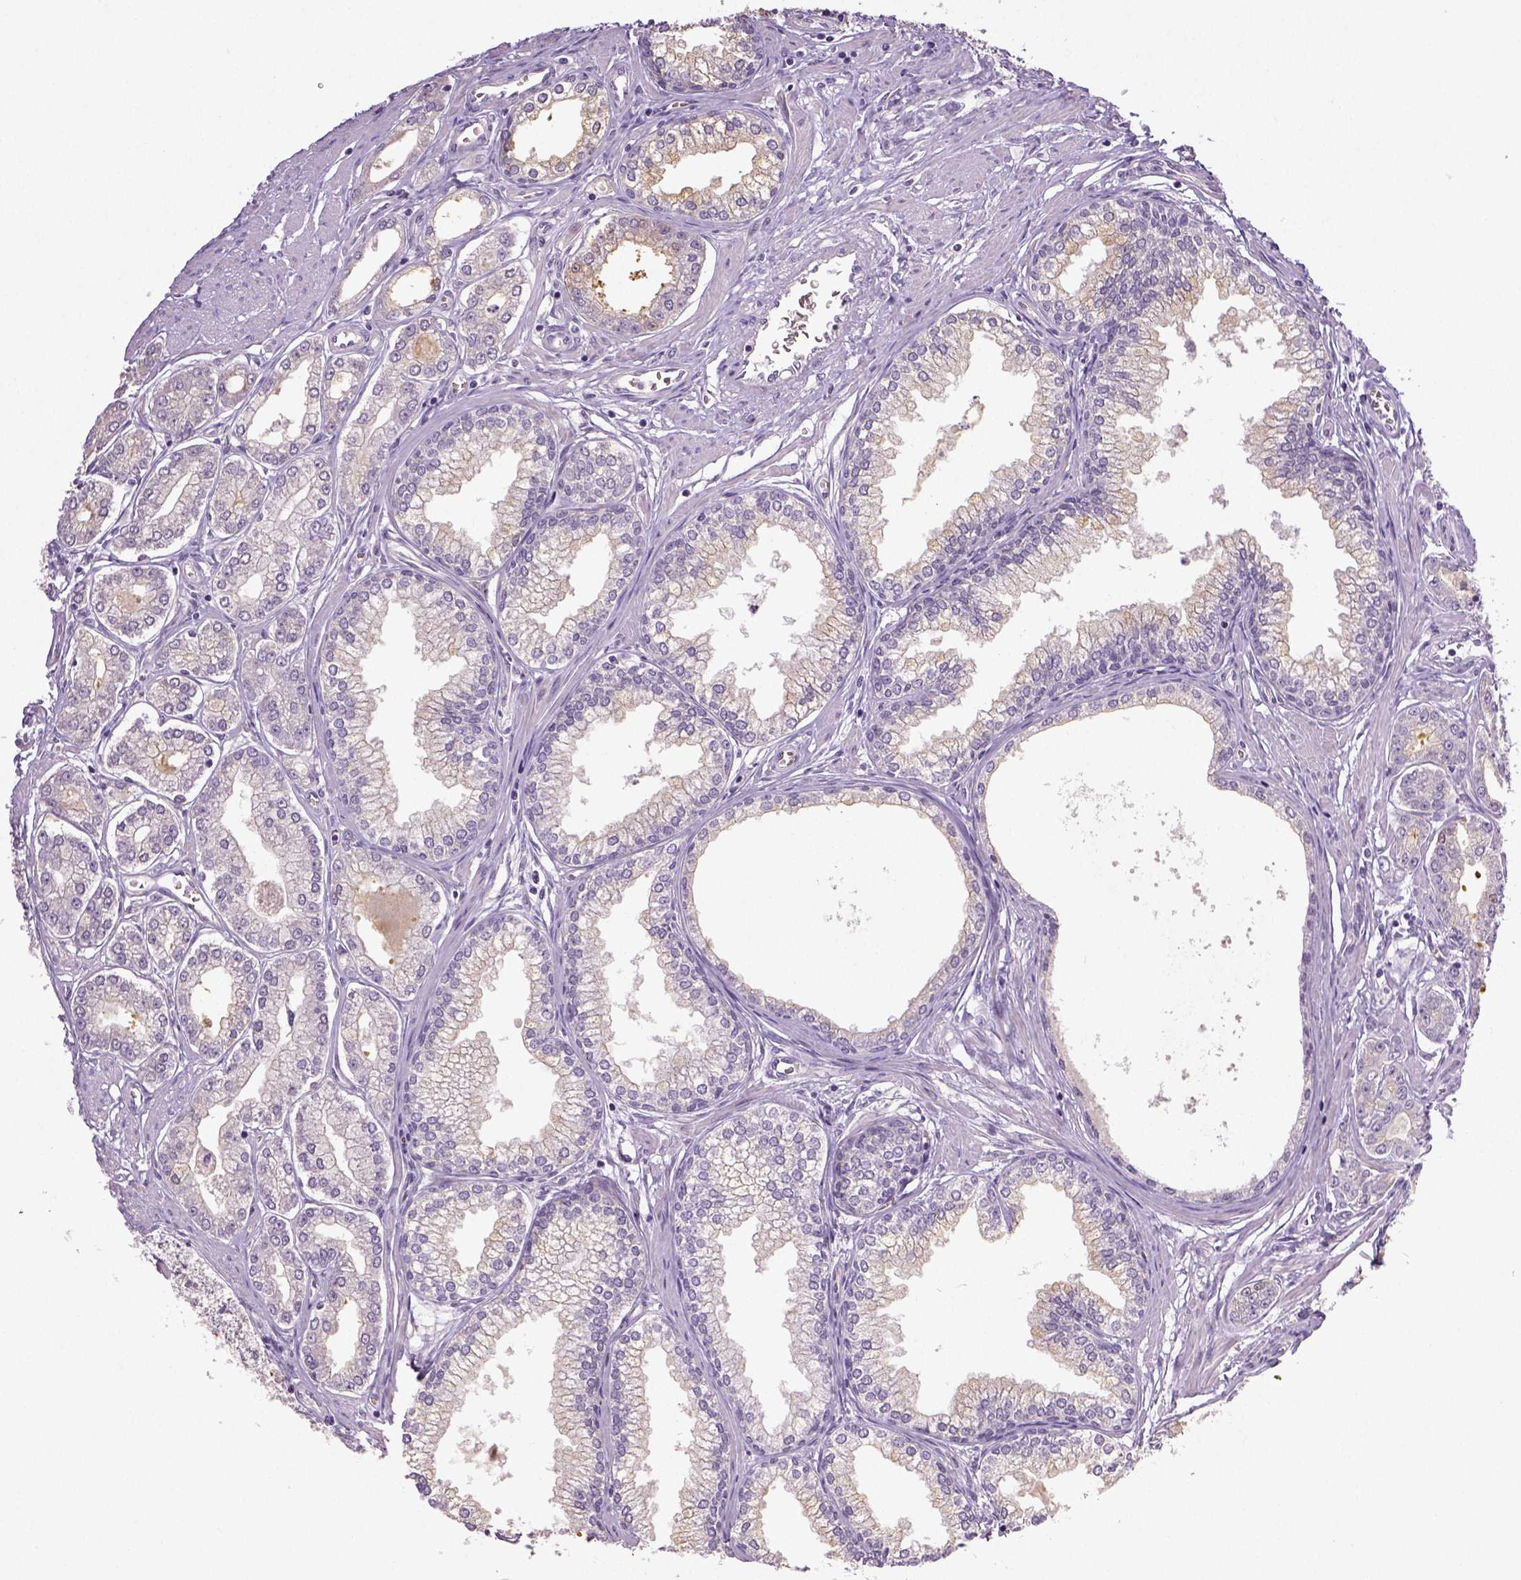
{"staining": {"intensity": "negative", "quantity": "none", "location": "none"}, "tissue": "prostate cancer", "cell_type": "Tumor cells", "image_type": "cancer", "snomed": [{"axis": "morphology", "description": "Adenocarcinoma, NOS"}, {"axis": "topography", "description": "Prostate"}], "caption": "Immunohistochemical staining of human adenocarcinoma (prostate) shows no significant positivity in tumor cells.", "gene": "NECAB2", "patient": {"sex": "male", "age": 71}}